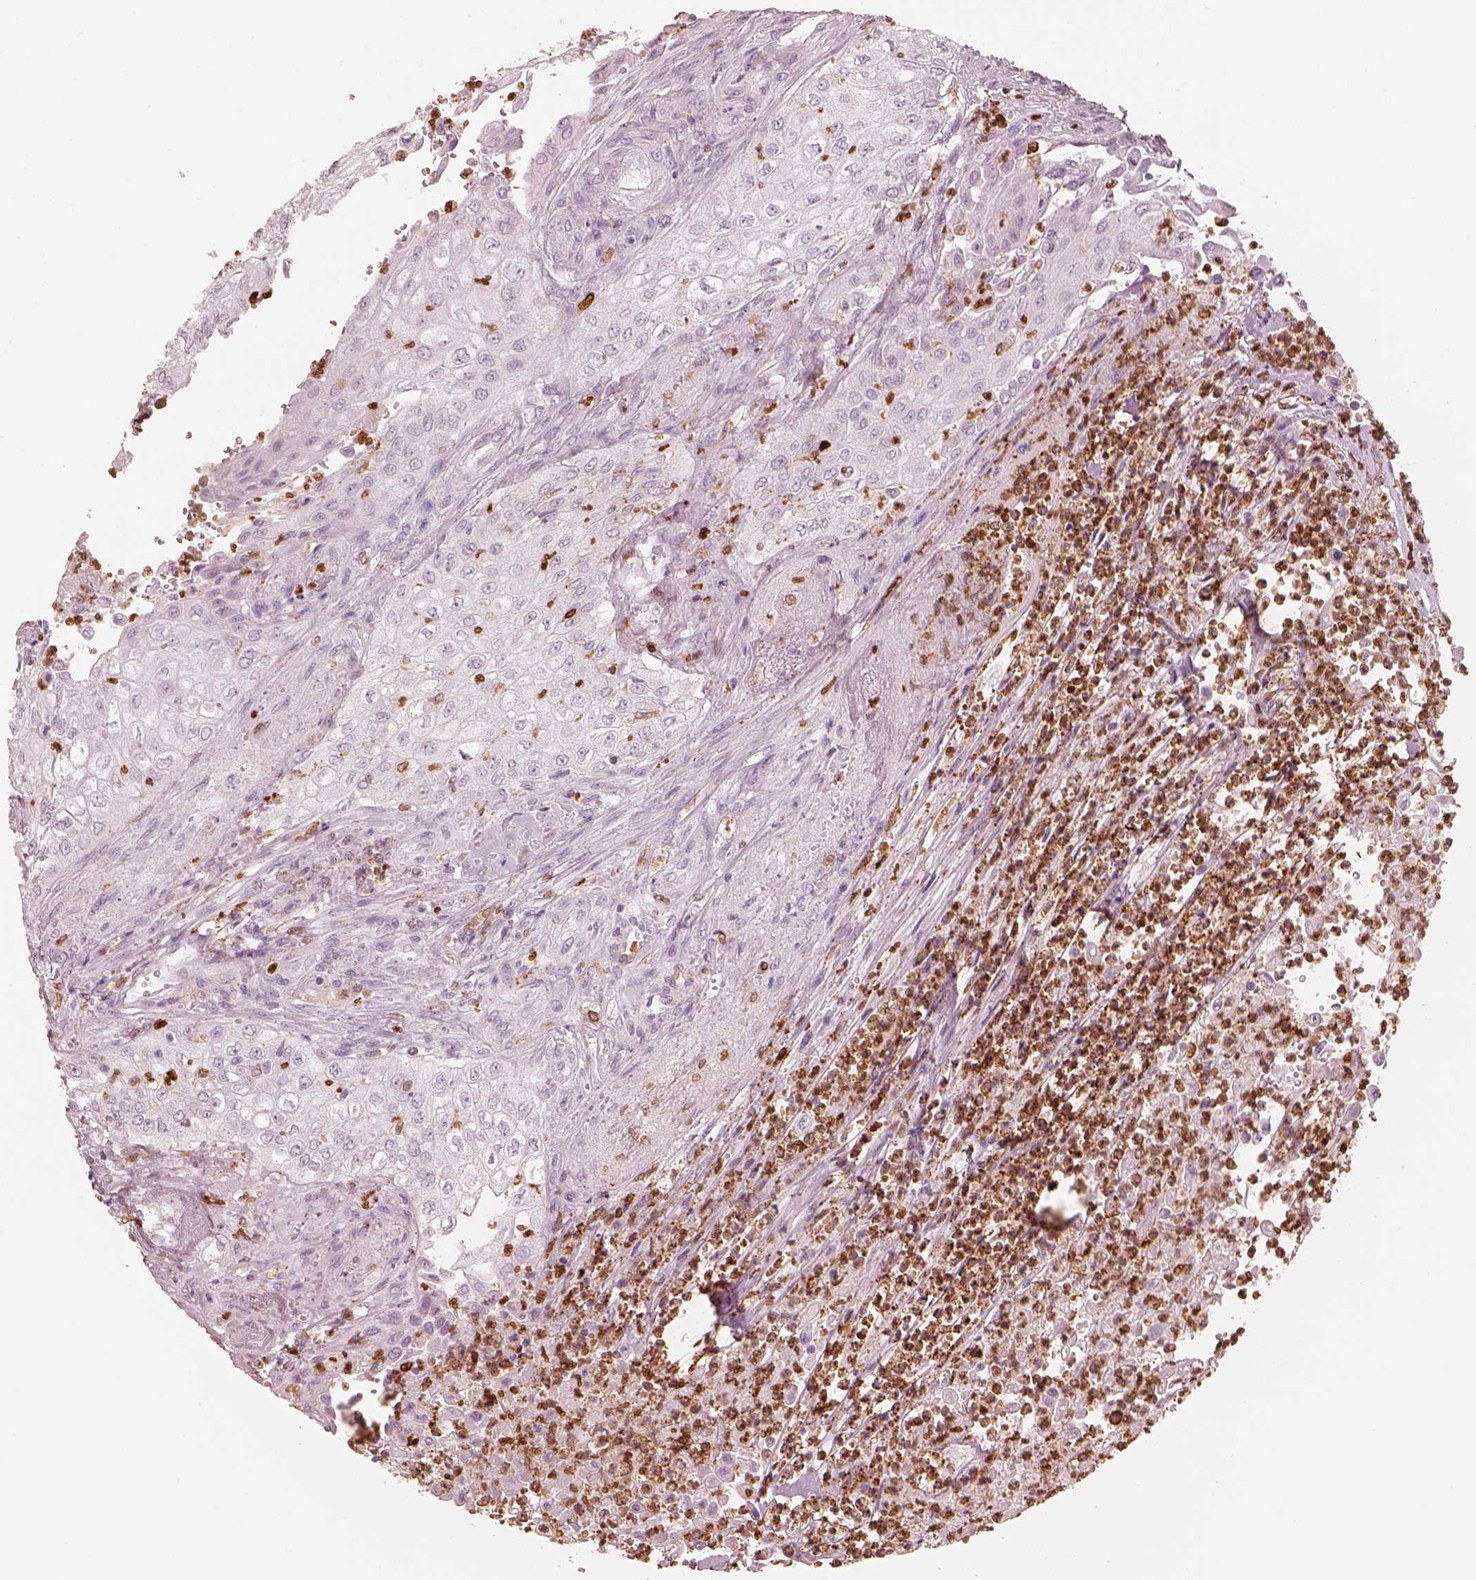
{"staining": {"intensity": "negative", "quantity": "none", "location": "none"}, "tissue": "urothelial cancer", "cell_type": "Tumor cells", "image_type": "cancer", "snomed": [{"axis": "morphology", "description": "Urothelial carcinoma, High grade"}, {"axis": "topography", "description": "Urinary bladder"}], "caption": "High magnification brightfield microscopy of urothelial cancer stained with DAB (3,3'-diaminobenzidine) (brown) and counterstained with hematoxylin (blue): tumor cells show no significant staining.", "gene": "ALOX5", "patient": {"sex": "male", "age": 62}}